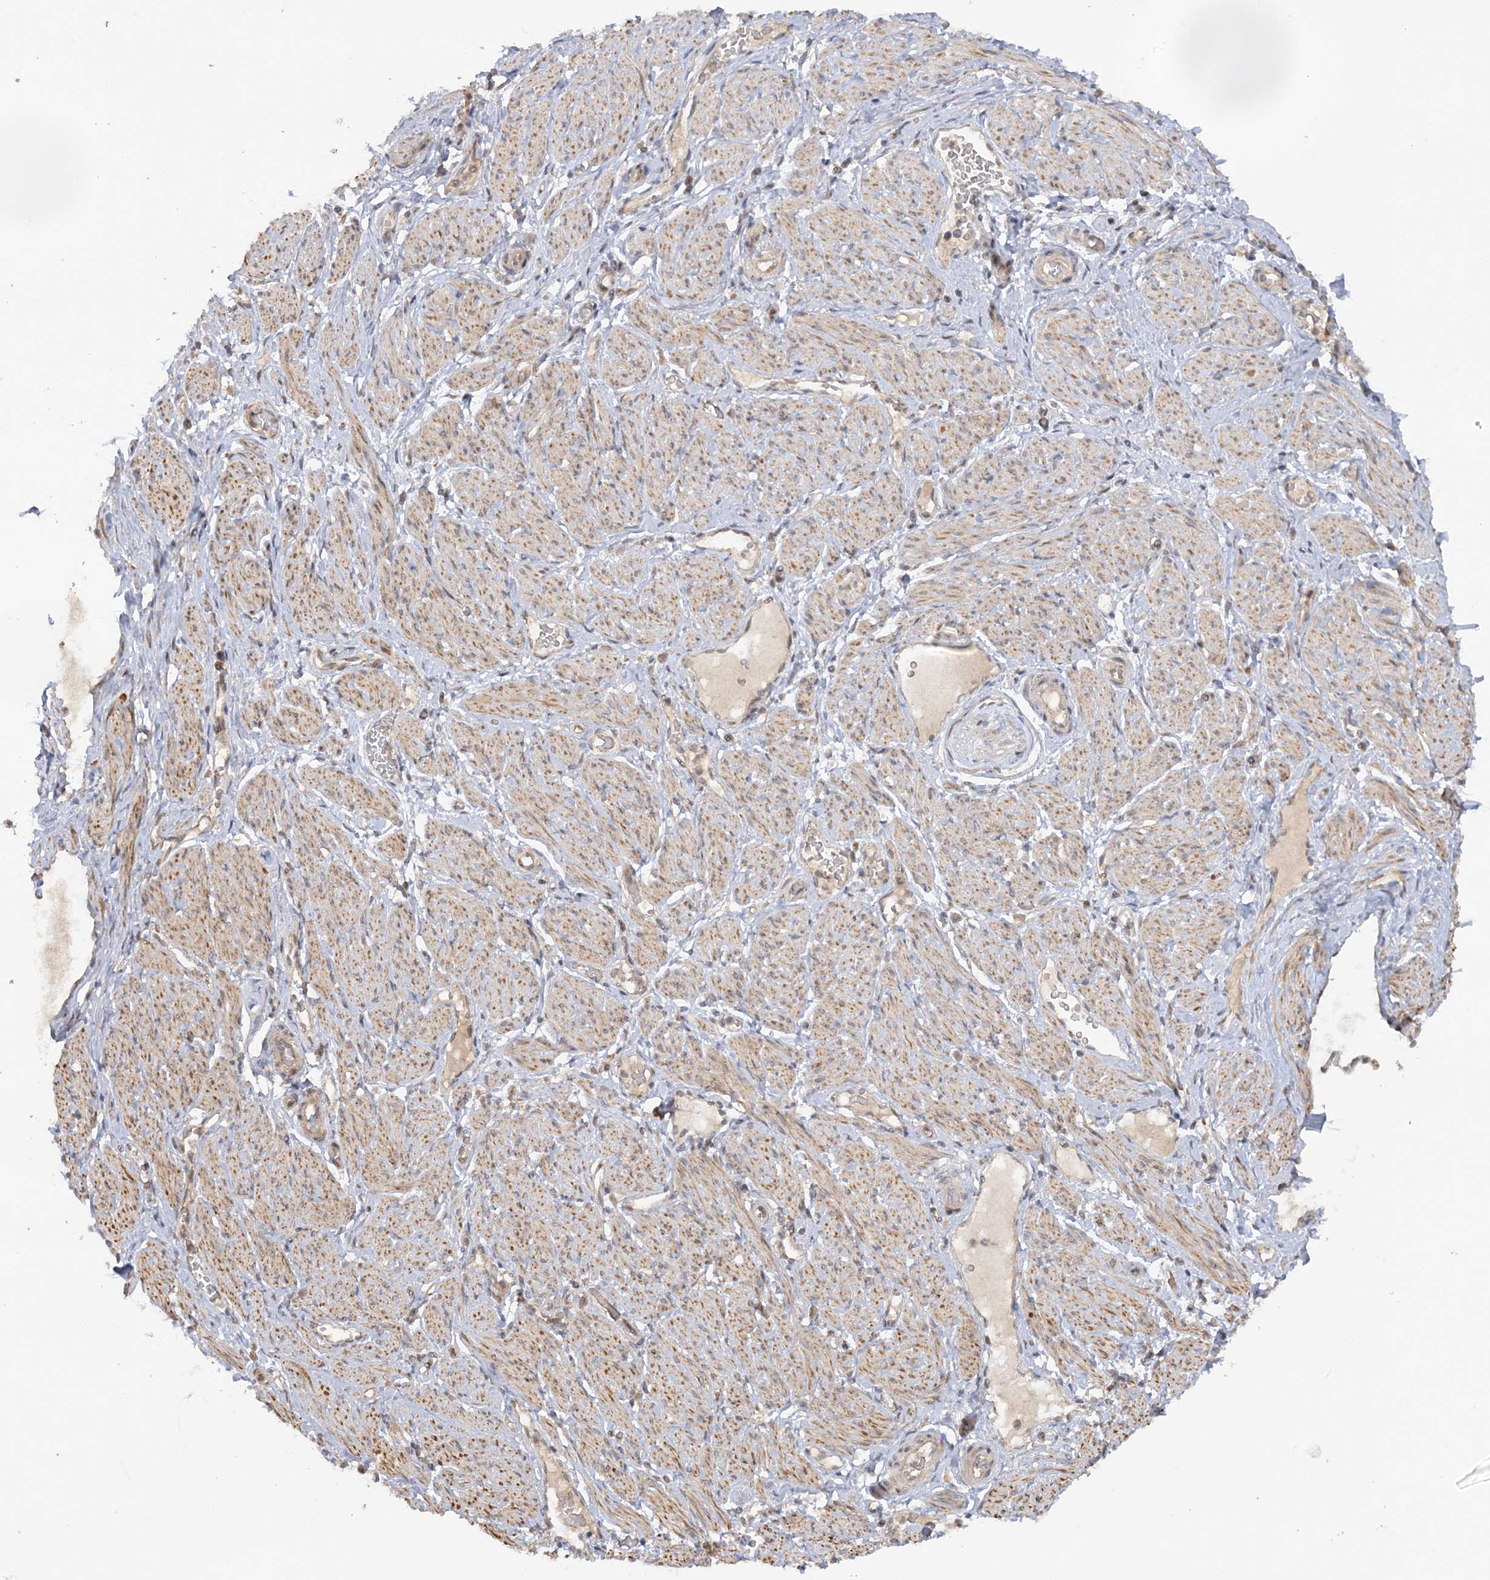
{"staining": {"intensity": "weak", "quantity": "<25%", "location": "cytoplasmic/membranous"}, "tissue": "adipose tissue", "cell_type": "Adipocytes", "image_type": "normal", "snomed": [{"axis": "morphology", "description": "Normal tissue, NOS"}, {"axis": "topography", "description": "Smooth muscle"}, {"axis": "topography", "description": "Peripheral nerve tissue"}], "caption": "This is an IHC photomicrograph of unremarkable human adipose tissue. There is no expression in adipocytes.", "gene": "MMADHC", "patient": {"sex": "female", "age": 39}}